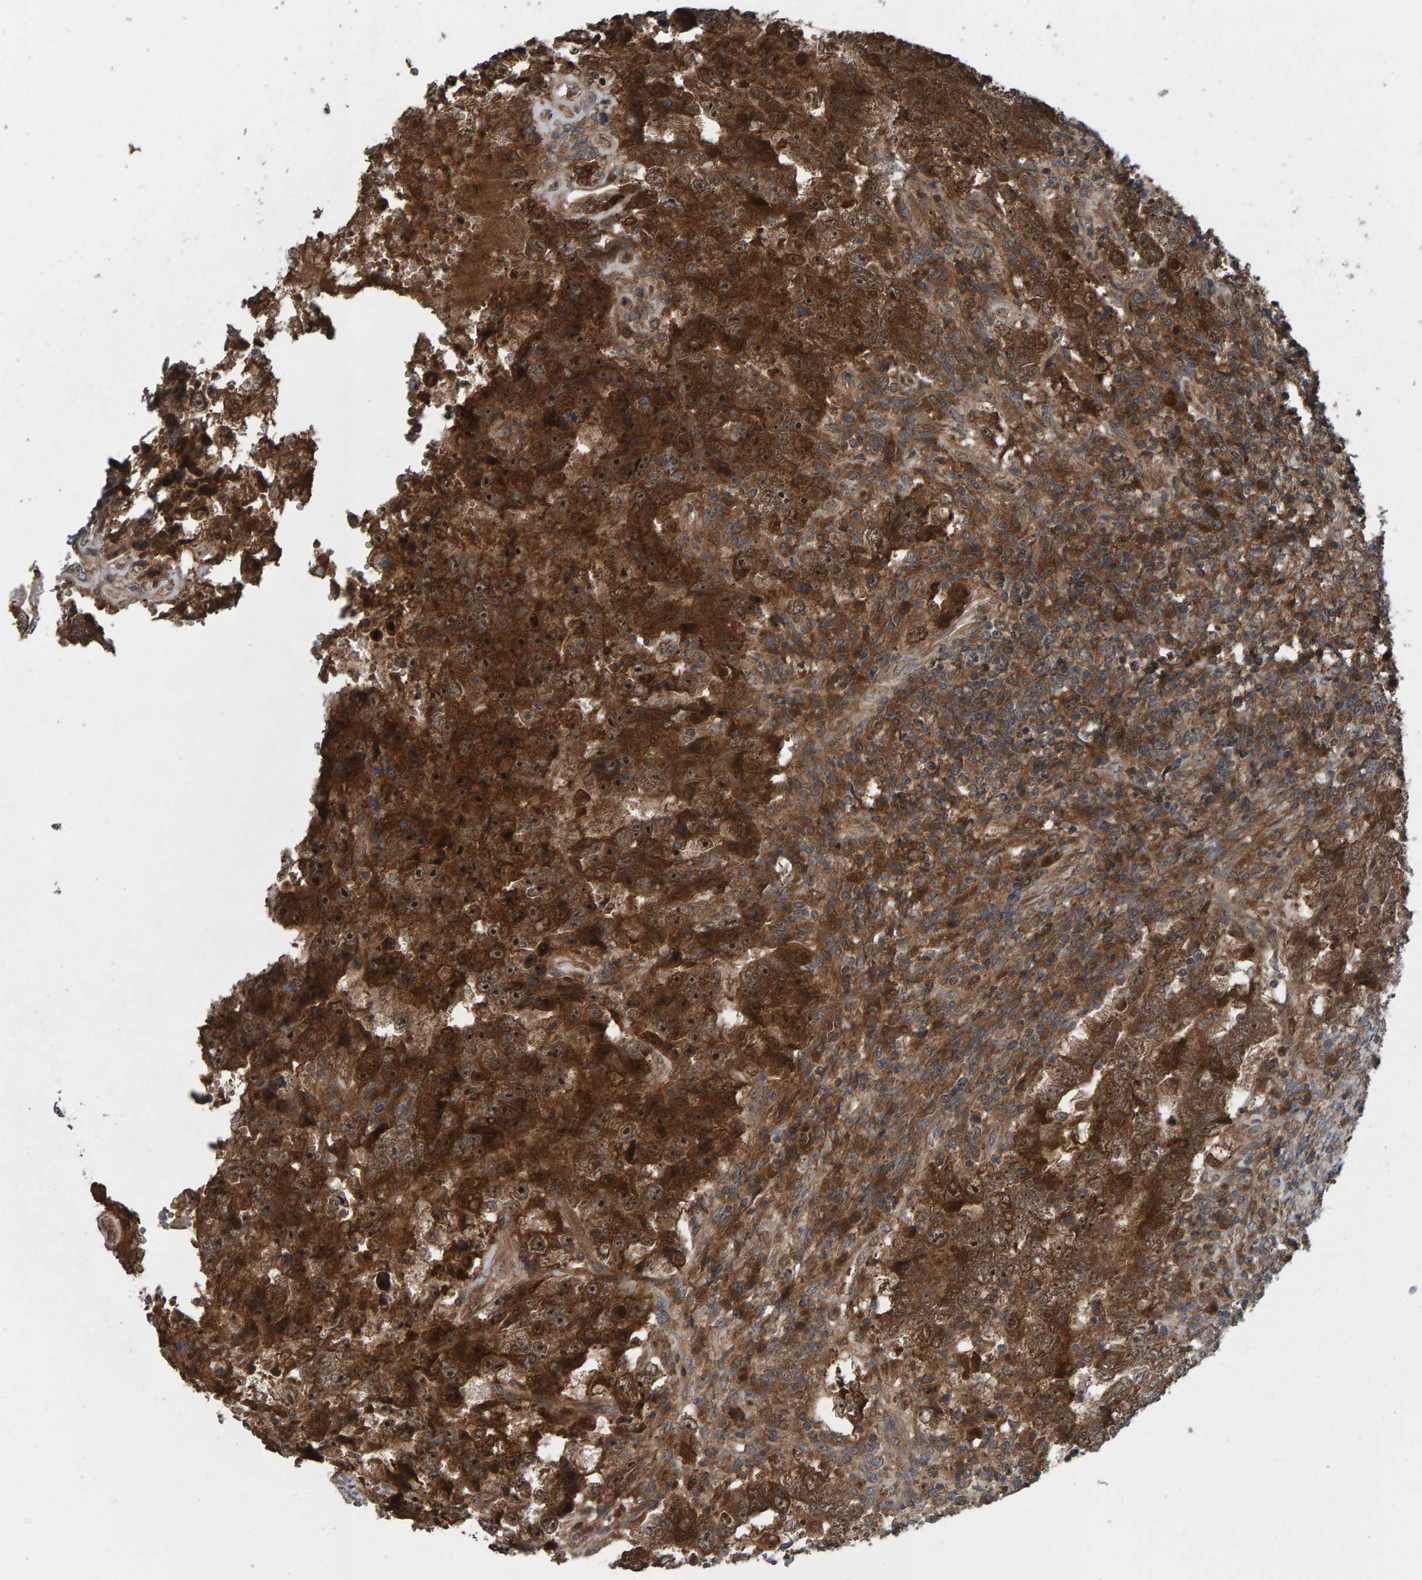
{"staining": {"intensity": "strong", "quantity": ">75%", "location": "cytoplasmic/membranous,nuclear"}, "tissue": "testis cancer", "cell_type": "Tumor cells", "image_type": "cancer", "snomed": [{"axis": "morphology", "description": "Carcinoma, Embryonal, NOS"}, {"axis": "topography", "description": "Testis"}], "caption": "A micrograph of testis cancer stained for a protein demonstrates strong cytoplasmic/membranous and nuclear brown staining in tumor cells.", "gene": "CUEDC1", "patient": {"sex": "male", "age": 26}}